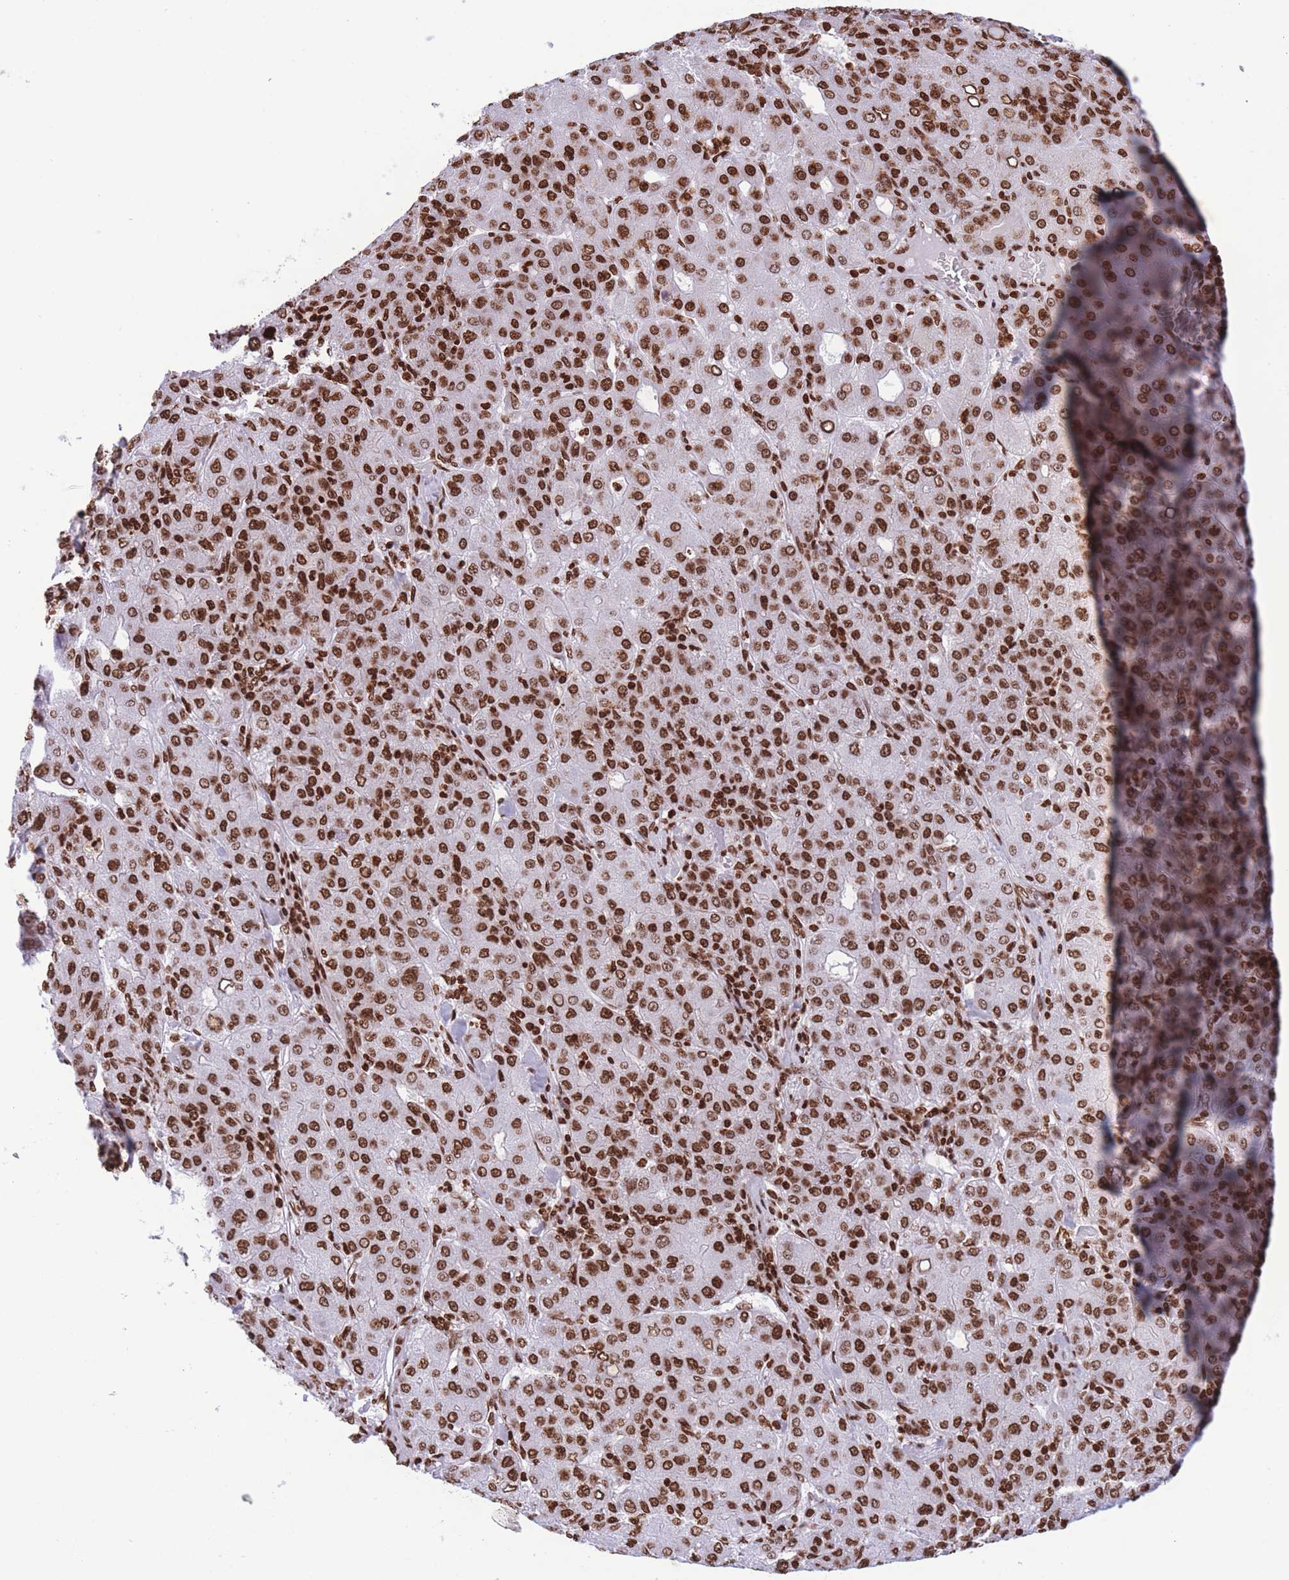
{"staining": {"intensity": "strong", "quantity": ">75%", "location": "nuclear"}, "tissue": "liver cancer", "cell_type": "Tumor cells", "image_type": "cancer", "snomed": [{"axis": "morphology", "description": "Carcinoma, Hepatocellular, NOS"}, {"axis": "topography", "description": "Liver"}], "caption": "Liver hepatocellular carcinoma tissue displays strong nuclear positivity in about >75% of tumor cells", "gene": "H2BC11", "patient": {"sex": "male", "age": 65}}